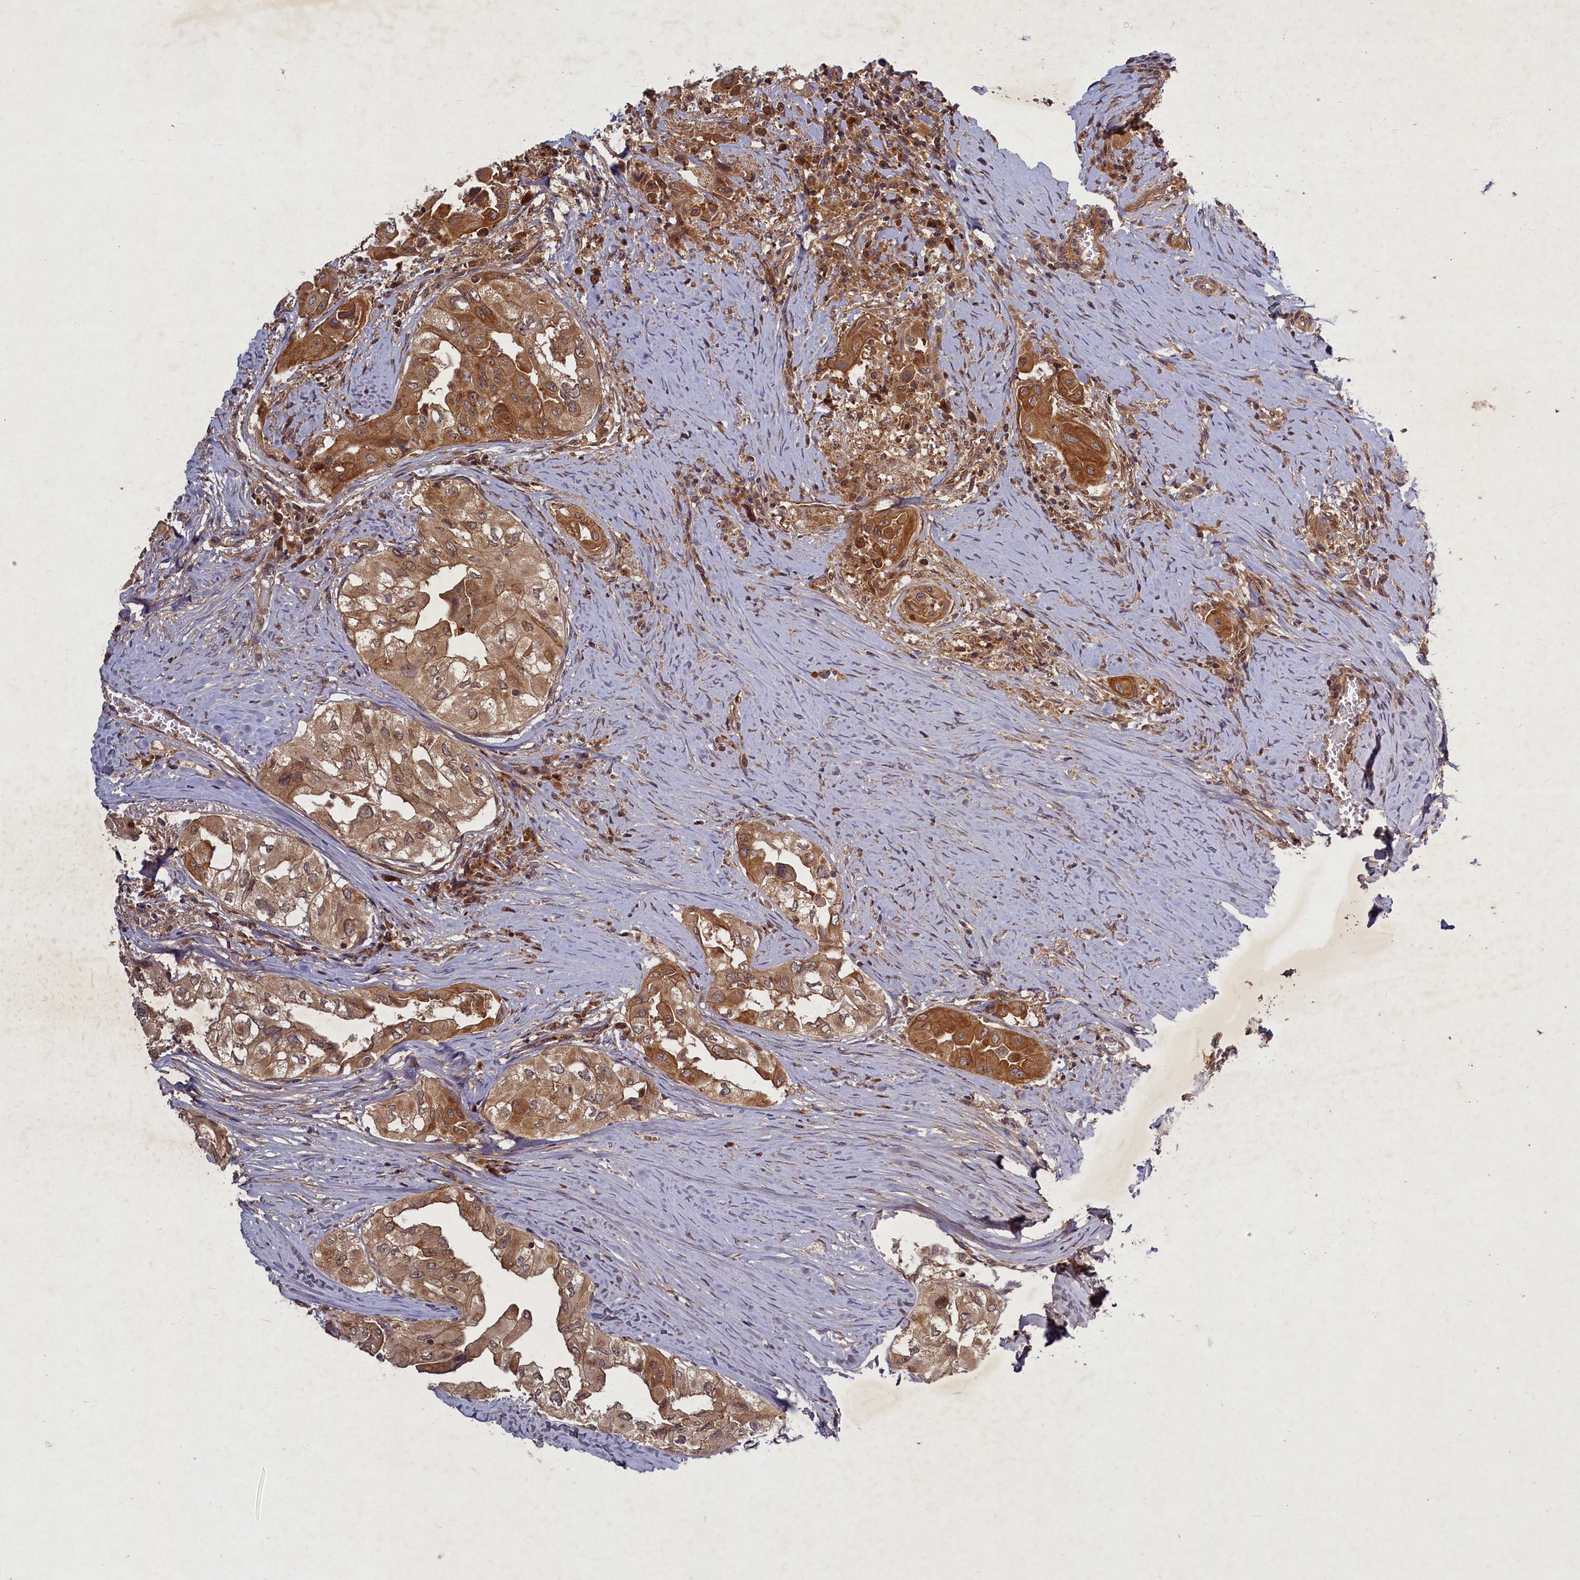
{"staining": {"intensity": "moderate", "quantity": ">75%", "location": "cytoplasmic/membranous"}, "tissue": "thyroid cancer", "cell_type": "Tumor cells", "image_type": "cancer", "snomed": [{"axis": "morphology", "description": "Papillary adenocarcinoma, NOS"}, {"axis": "topography", "description": "Thyroid gland"}], "caption": "This micrograph shows IHC staining of human papillary adenocarcinoma (thyroid), with medium moderate cytoplasmic/membranous positivity in approximately >75% of tumor cells.", "gene": "BICD1", "patient": {"sex": "female", "age": 59}}